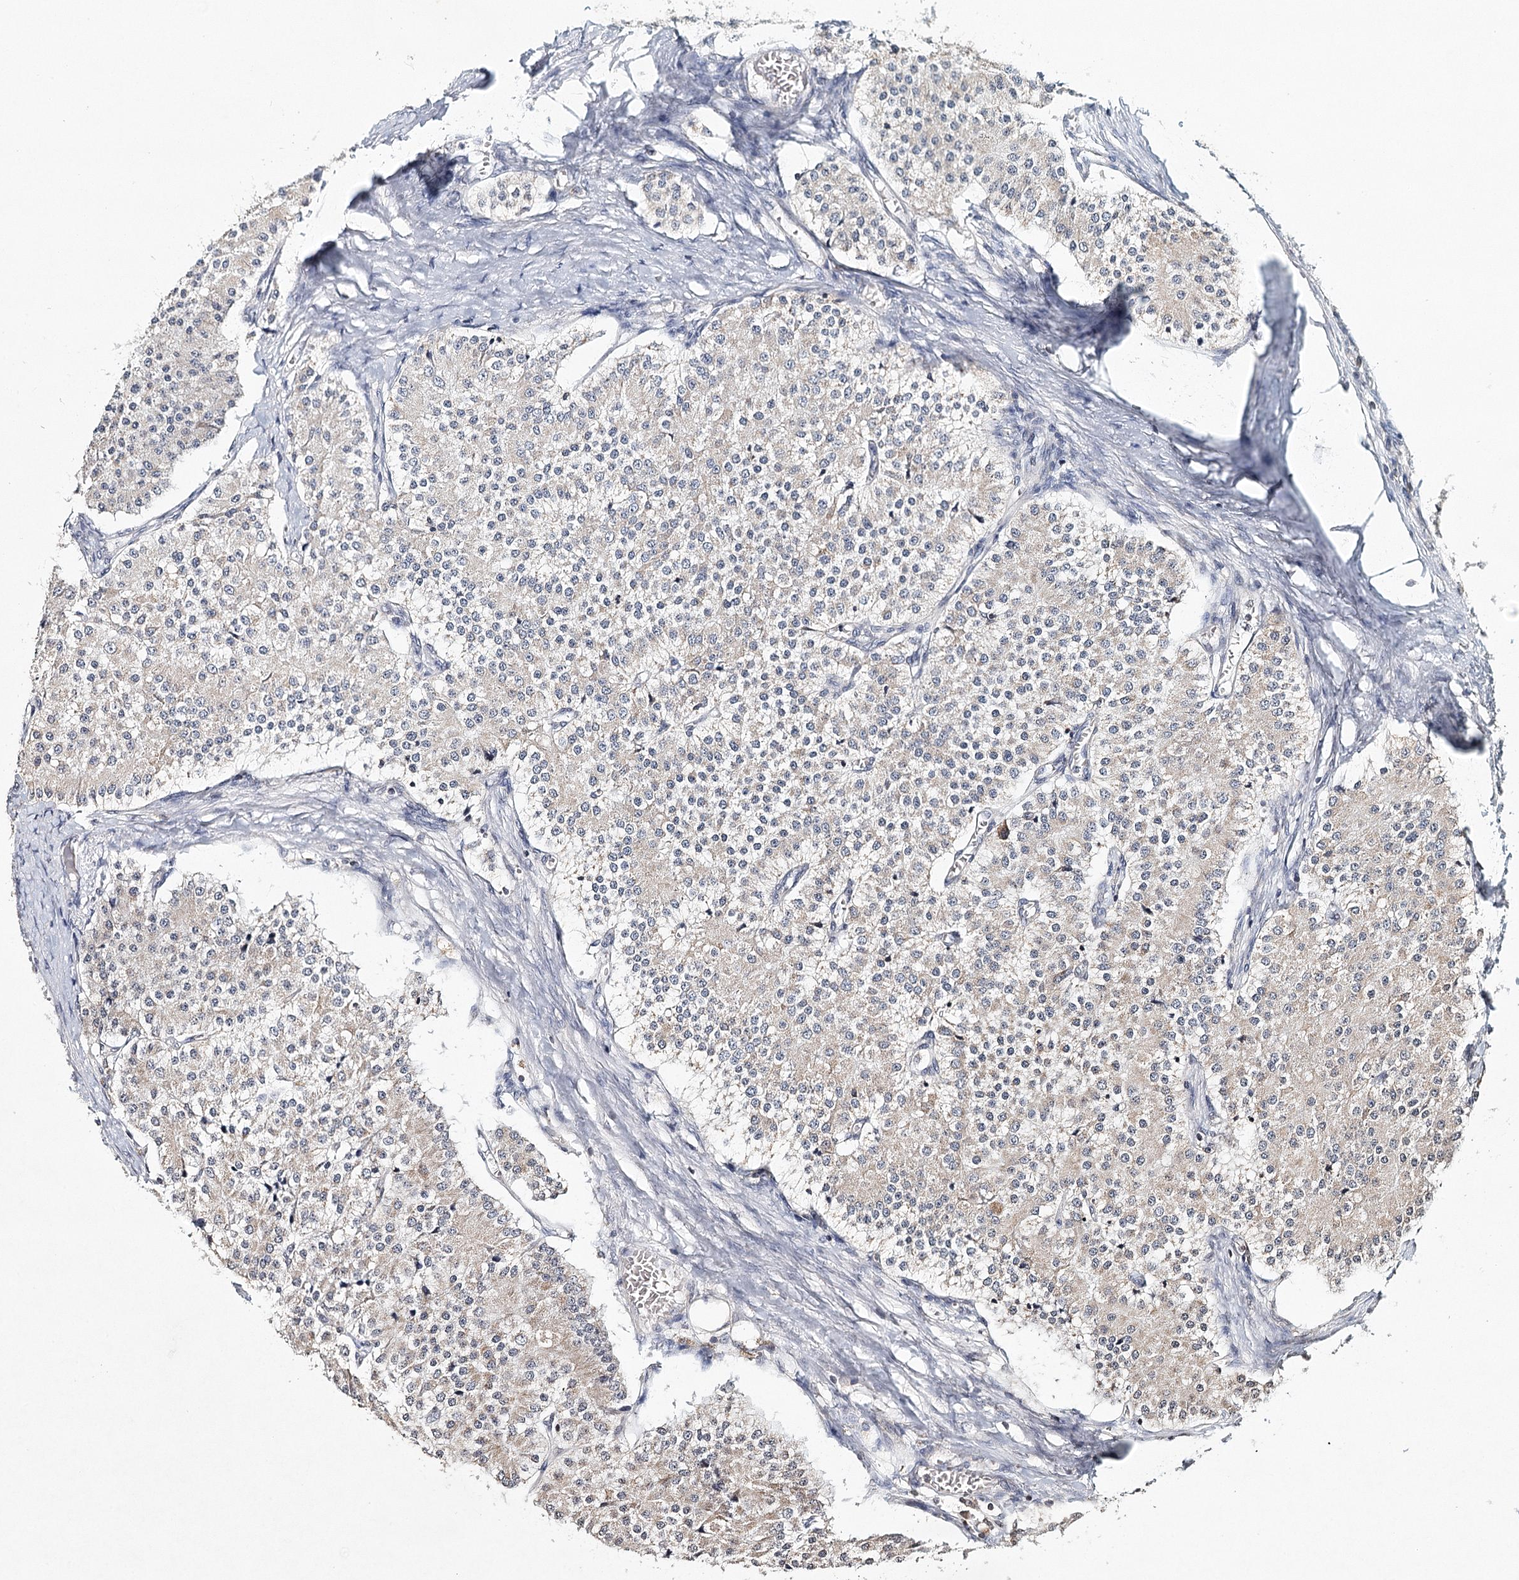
{"staining": {"intensity": "negative", "quantity": "none", "location": "none"}, "tissue": "carcinoid", "cell_type": "Tumor cells", "image_type": "cancer", "snomed": [{"axis": "morphology", "description": "Carcinoid, malignant, NOS"}, {"axis": "topography", "description": "Colon"}], "caption": "Protein analysis of carcinoid shows no significant positivity in tumor cells.", "gene": "ICOS", "patient": {"sex": "female", "age": 52}}